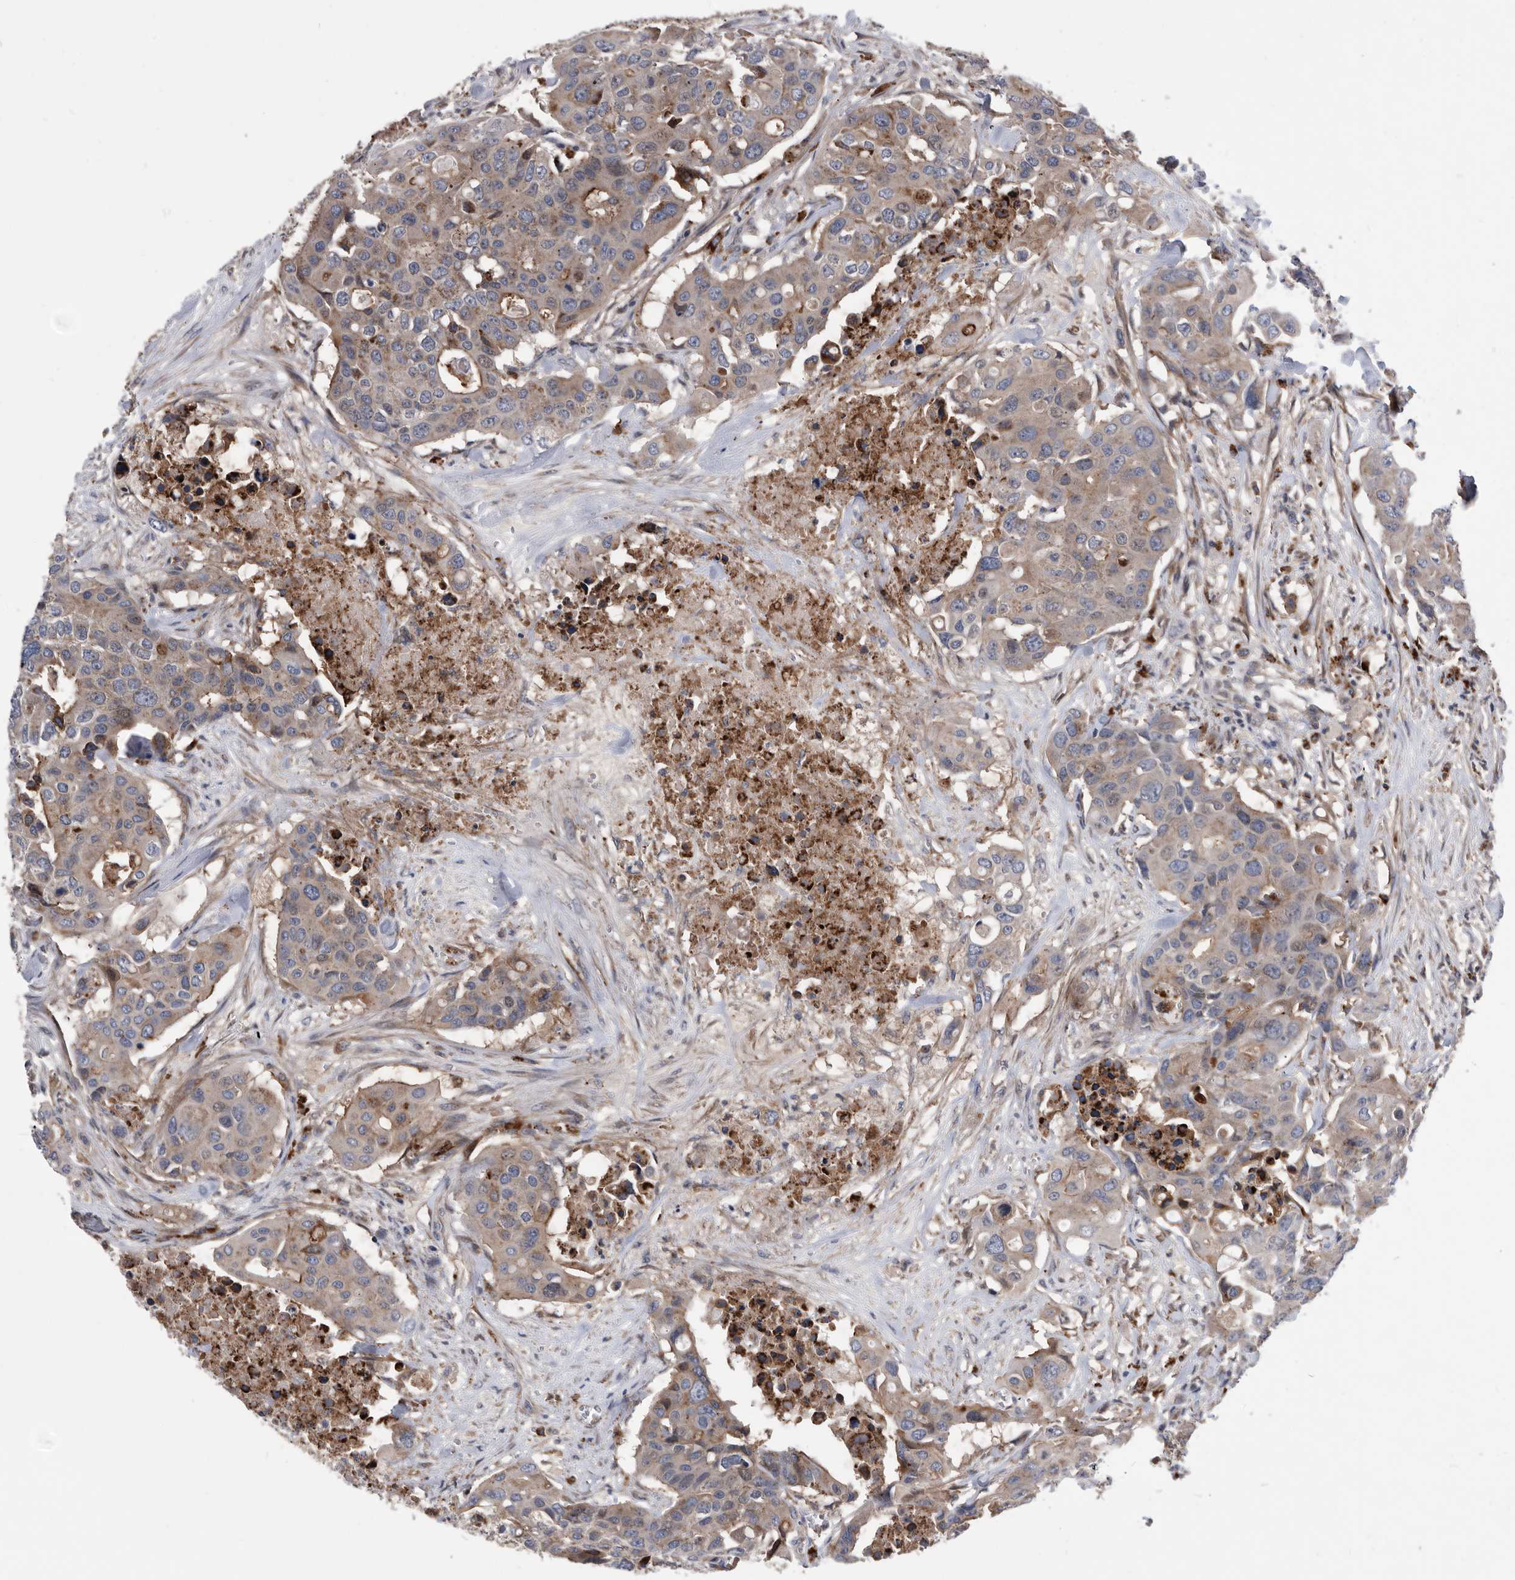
{"staining": {"intensity": "weak", "quantity": ">75%", "location": "cytoplasmic/membranous"}, "tissue": "colorectal cancer", "cell_type": "Tumor cells", "image_type": "cancer", "snomed": [{"axis": "morphology", "description": "Adenocarcinoma, NOS"}, {"axis": "topography", "description": "Colon"}], "caption": "High-power microscopy captured an immunohistochemistry (IHC) micrograph of colorectal cancer (adenocarcinoma), revealing weak cytoplasmic/membranous expression in approximately >75% of tumor cells.", "gene": "BAIAP3", "patient": {"sex": "male", "age": 77}}